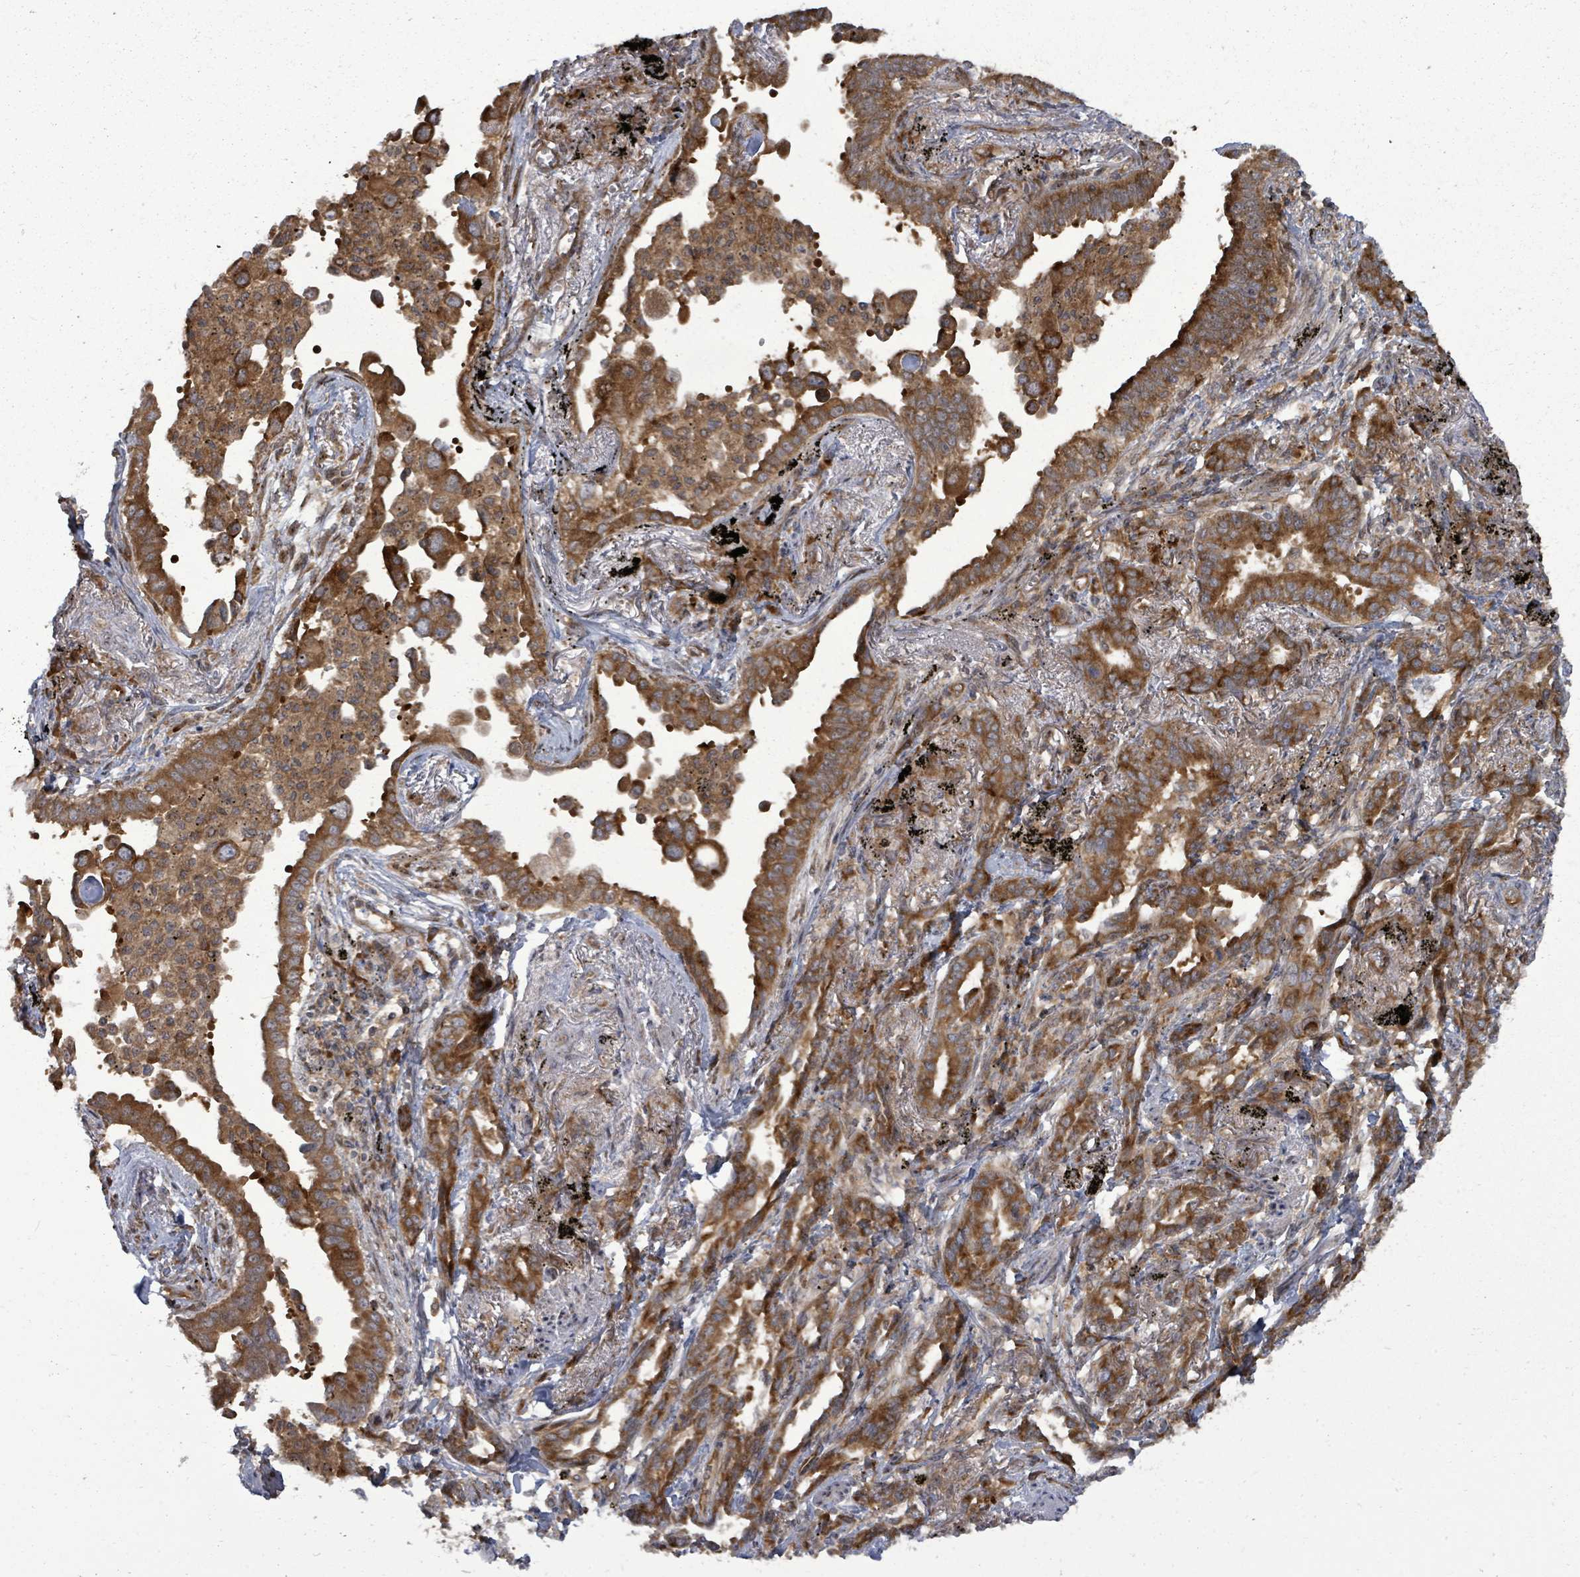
{"staining": {"intensity": "strong", "quantity": ">75%", "location": "cytoplasmic/membranous"}, "tissue": "lung cancer", "cell_type": "Tumor cells", "image_type": "cancer", "snomed": [{"axis": "morphology", "description": "Adenocarcinoma, NOS"}, {"axis": "topography", "description": "Lung"}], "caption": "Immunohistochemical staining of human lung adenocarcinoma shows high levels of strong cytoplasmic/membranous protein expression in approximately >75% of tumor cells. (Brightfield microscopy of DAB IHC at high magnification).", "gene": "EIF3C", "patient": {"sex": "male", "age": 67}}